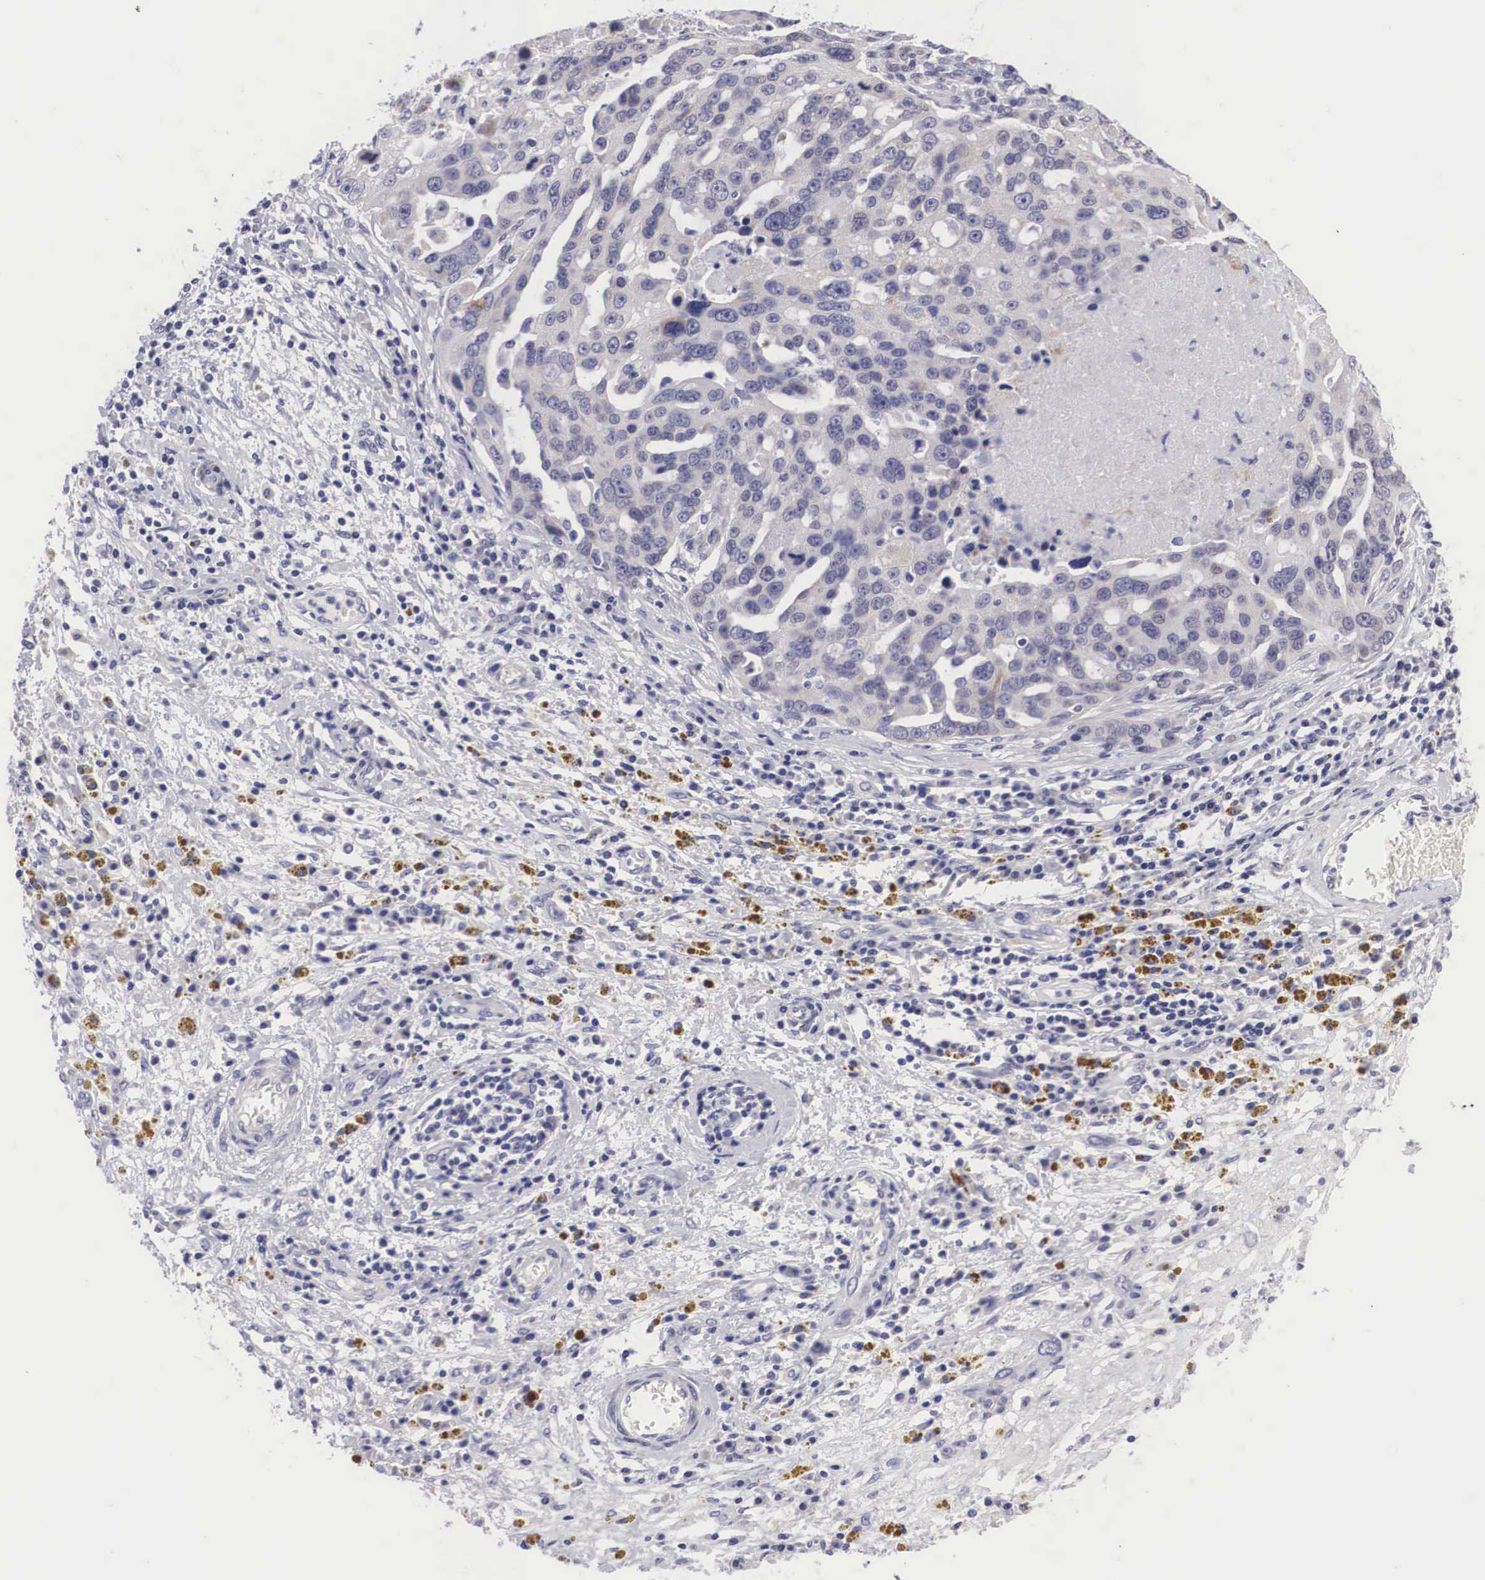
{"staining": {"intensity": "negative", "quantity": "none", "location": "none"}, "tissue": "ovarian cancer", "cell_type": "Tumor cells", "image_type": "cancer", "snomed": [{"axis": "morphology", "description": "Carcinoma, endometroid"}, {"axis": "topography", "description": "Ovary"}], "caption": "A photomicrograph of ovarian cancer (endometroid carcinoma) stained for a protein displays no brown staining in tumor cells.", "gene": "SOX11", "patient": {"sex": "female", "age": 75}}